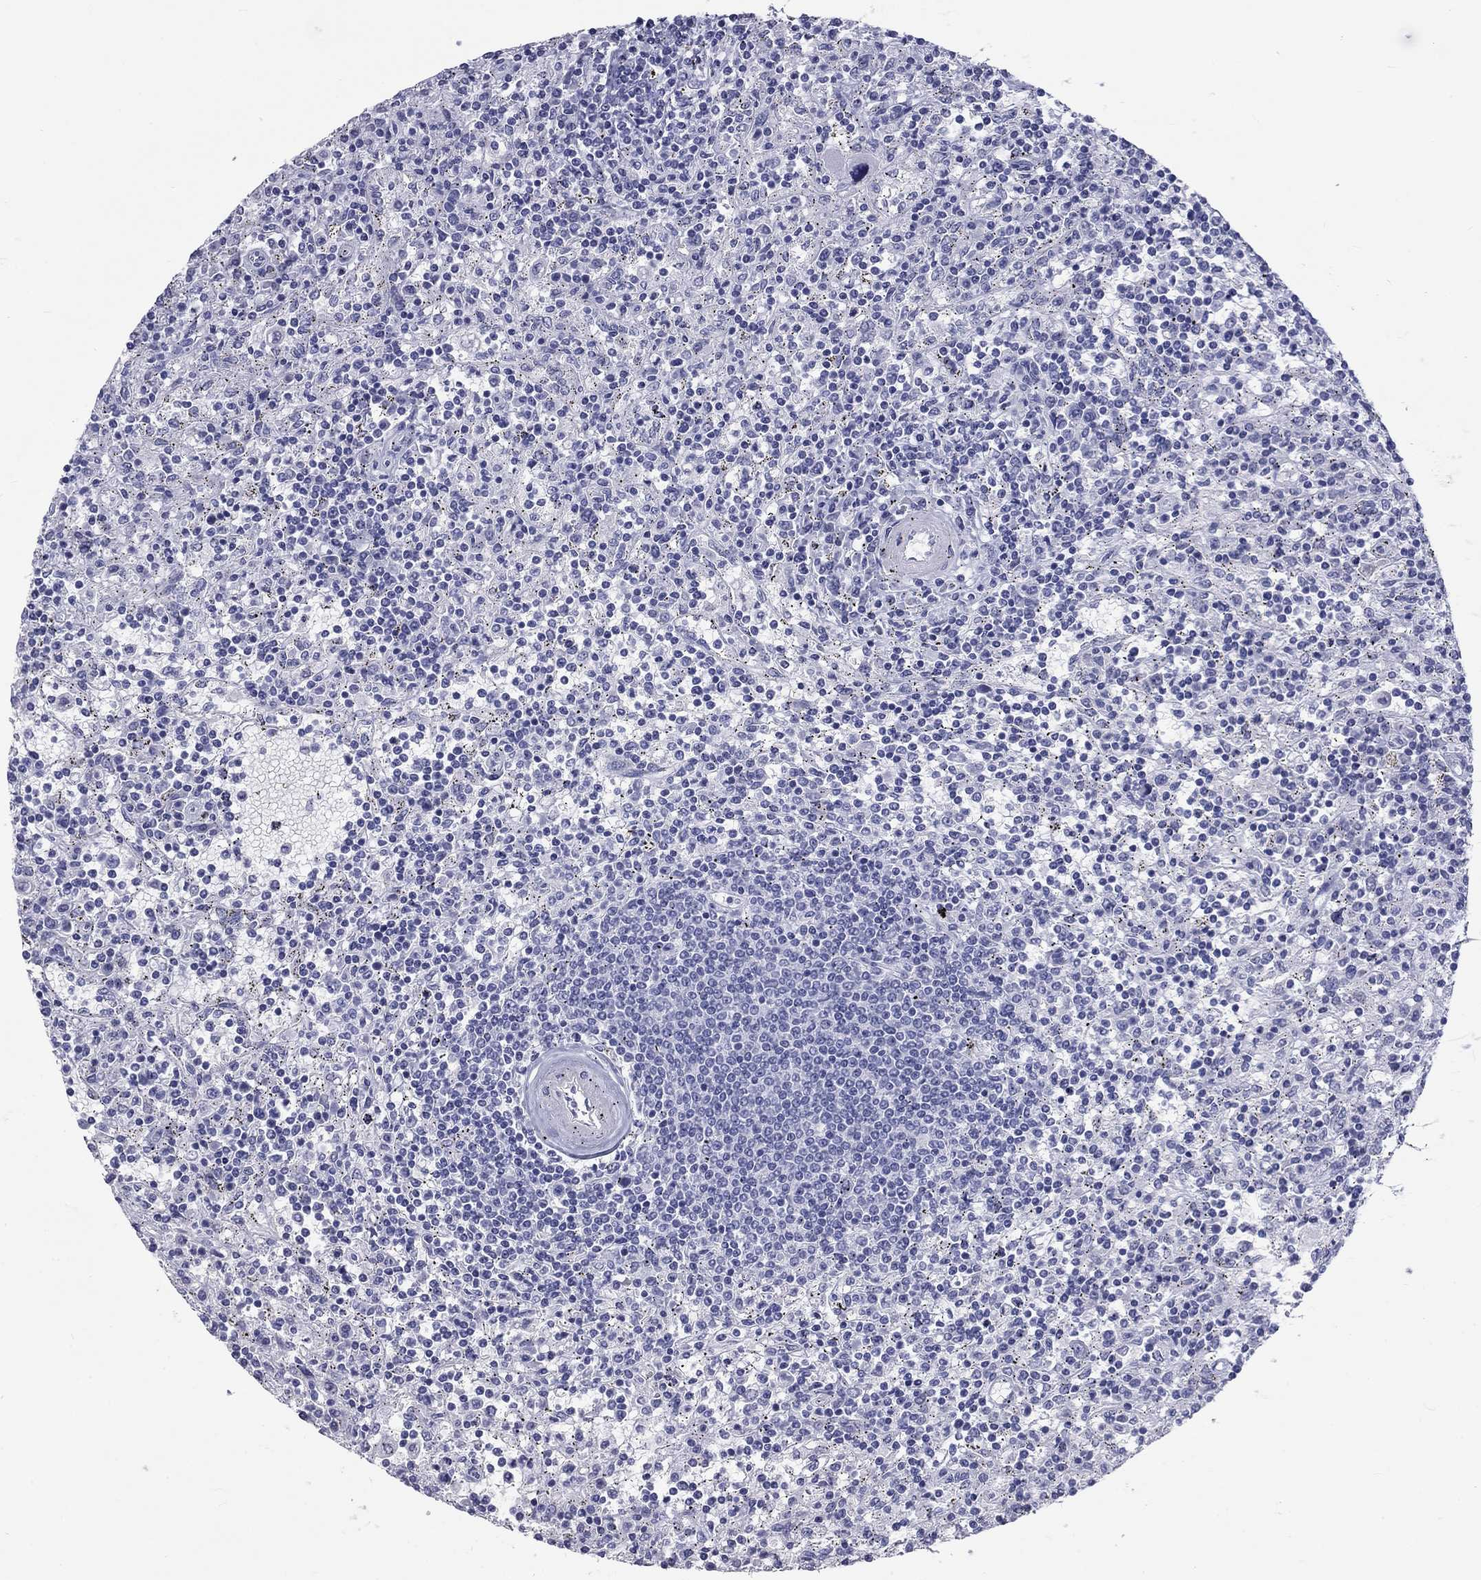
{"staining": {"intensity": "negative", "quantity": "none", "location": "none"}, "tissue": "lymphoma", "cell_type": "Tumor cells", "image_type": "cancer", "snomed": [{"axis": "morphology", "description": "Malignant lymphoma, non-Hodgkin's type, Low grade"}, {"axis": "topography", "description": "Spleen"}], "caption": "The photomicrograph exhibits no significant expression in tumor cells of lymphoma.", "gene": "DNALI1", "patient": {"sex": "male", "age": 62}}